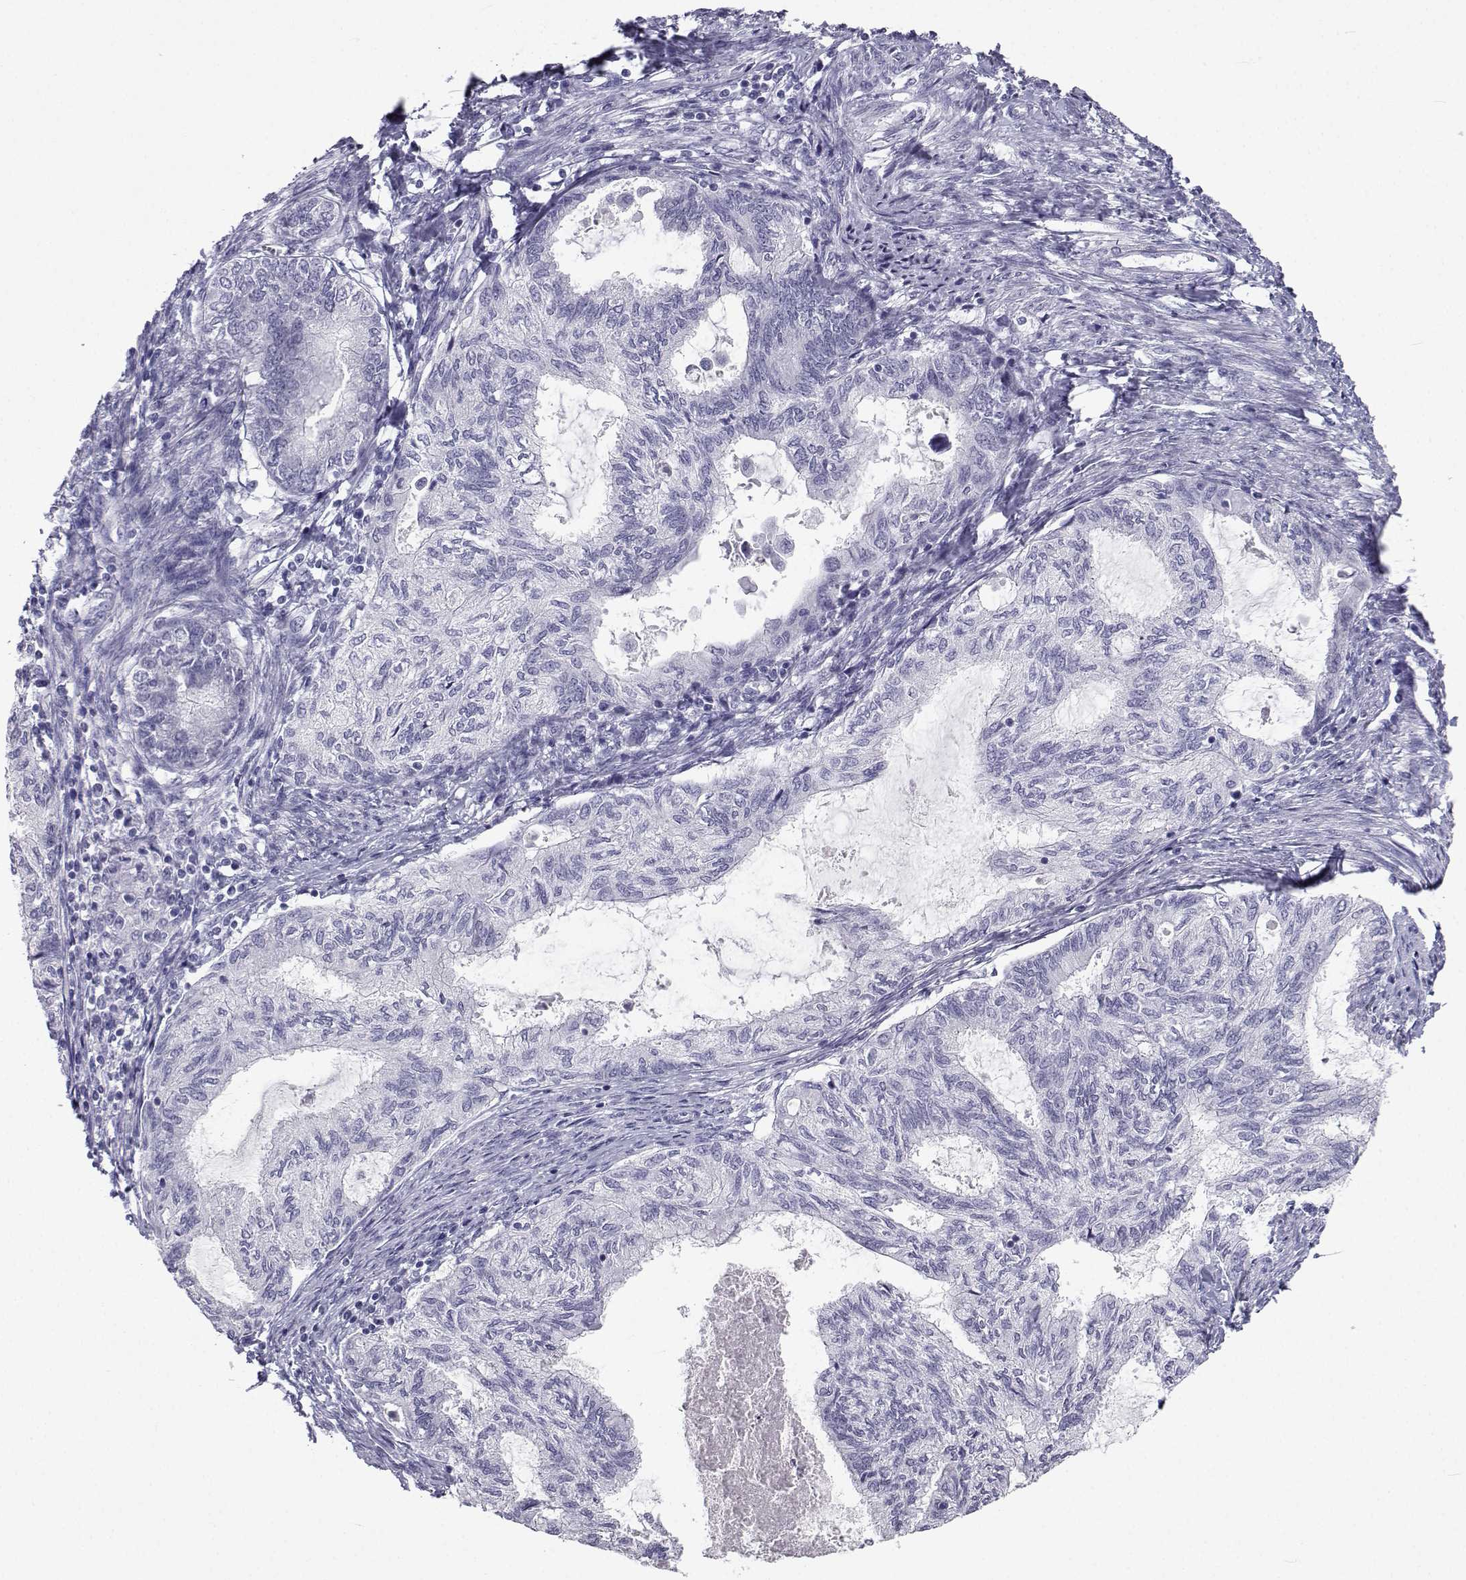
{"staining": {"intensity": "negative", "quantity": "none", "location": "none"}, "tissue": "endometrial cancer", "cell_type": "Tumor cells", "image_type": "cancer", "snomed": [{"axis": "morphology", "description": "Adenocarcinoma, NOS"}, {"axis": "topography", "description": "Endometrium"}], "caption": "Tumor cells show no significant protein staining in adenocarcinoma (endometrial).", "gene": "PCSK1N", "patient": {"sex": "female", "age": 86}}